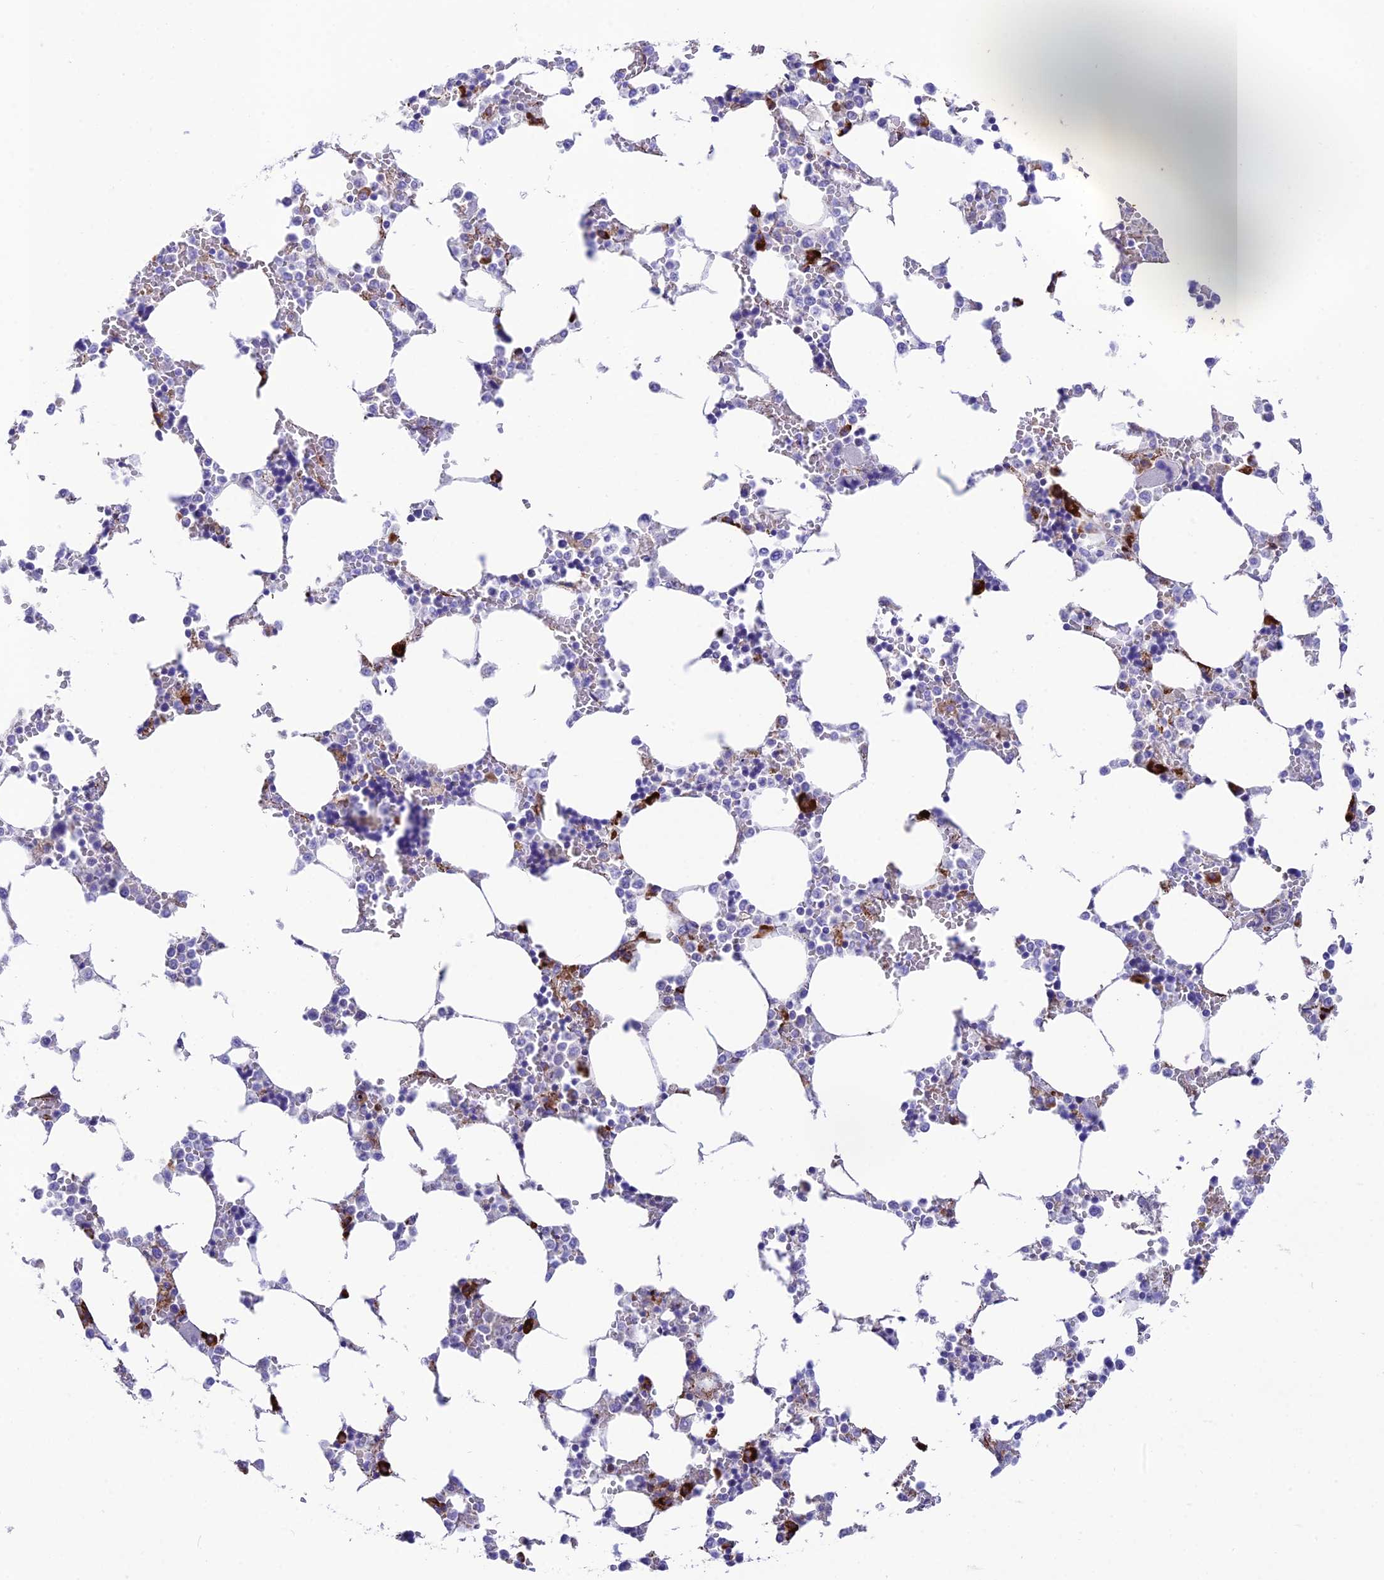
{"staining": {"intensity": "strong", "quantity": "<25%", "location": "cytoplasmic/membranous"}, "tissue": "bone marrow", "cell_type": "Hematopoietic cells", "image_type": "normal", "snomed": [{"axis": "morphology", "description": "Normal tissue, NOS"}, {"axis": "topography", "description": "Bone marrow"}], "caption": "Protein staining reveals strong cytoplasmic/membranous positivity in about <25% of hematopoietic cells in normal bone marrow.", "gene": "TUBGCP6", "patient": {"sex": "male", "age": 64}}